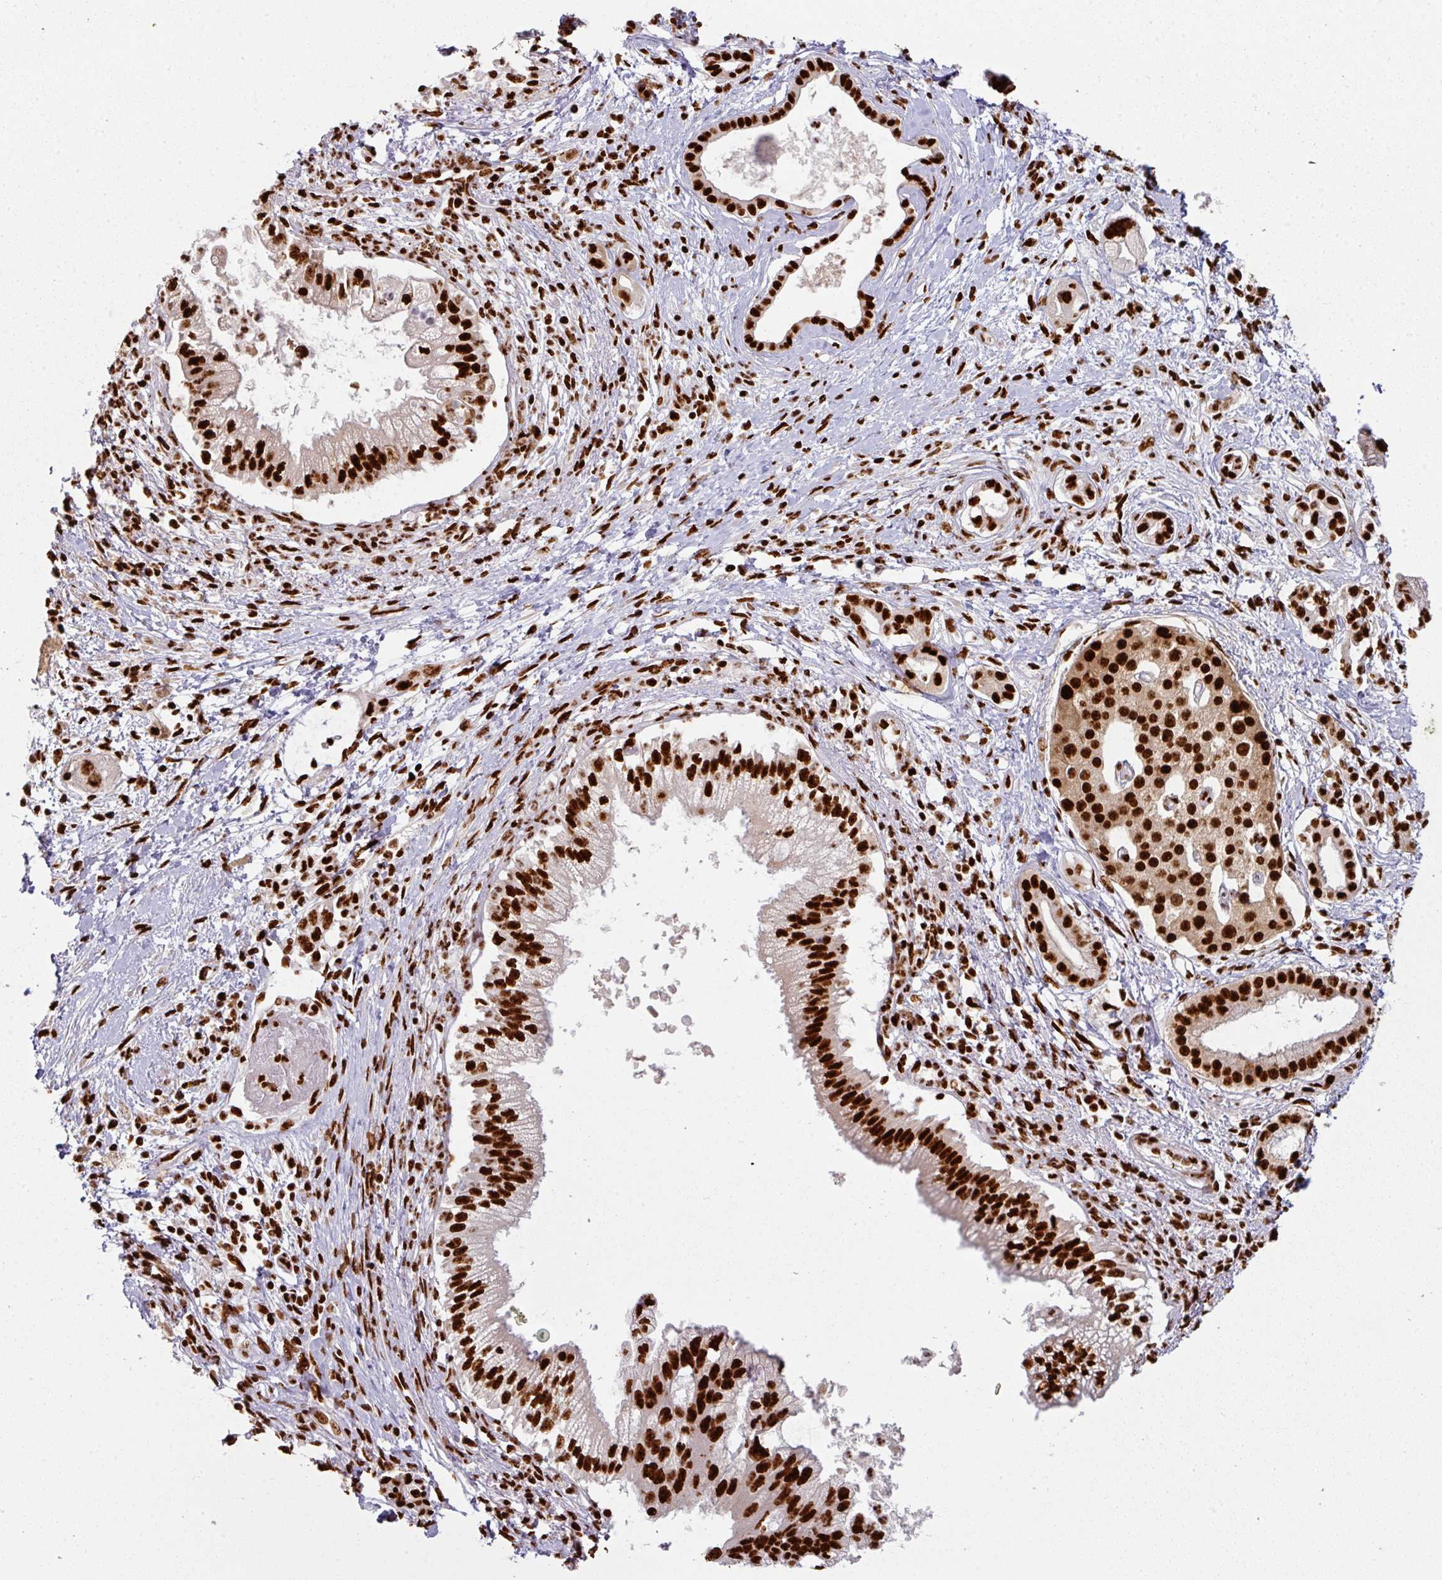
{"staining": {"intensity": "strong", "quantity": ">75%", "location": "nuclear"}, "tissue": "pancreatic cancer", "cell_type": "Tumor cells", "image_type": "cancer", "snomed": [{"axis": "morphology", "description": "Adenocarcinoma, NOS"}, {"axis": "topography", "description": "Pancreas"}], "caption": "Human pancreatic cancer stained with a brown dye reveals strong nuclear positive positivity in approximately >75% of tumor cells.", "gene": "SIK3", "patient": {"sex": "male", "age": 70}}